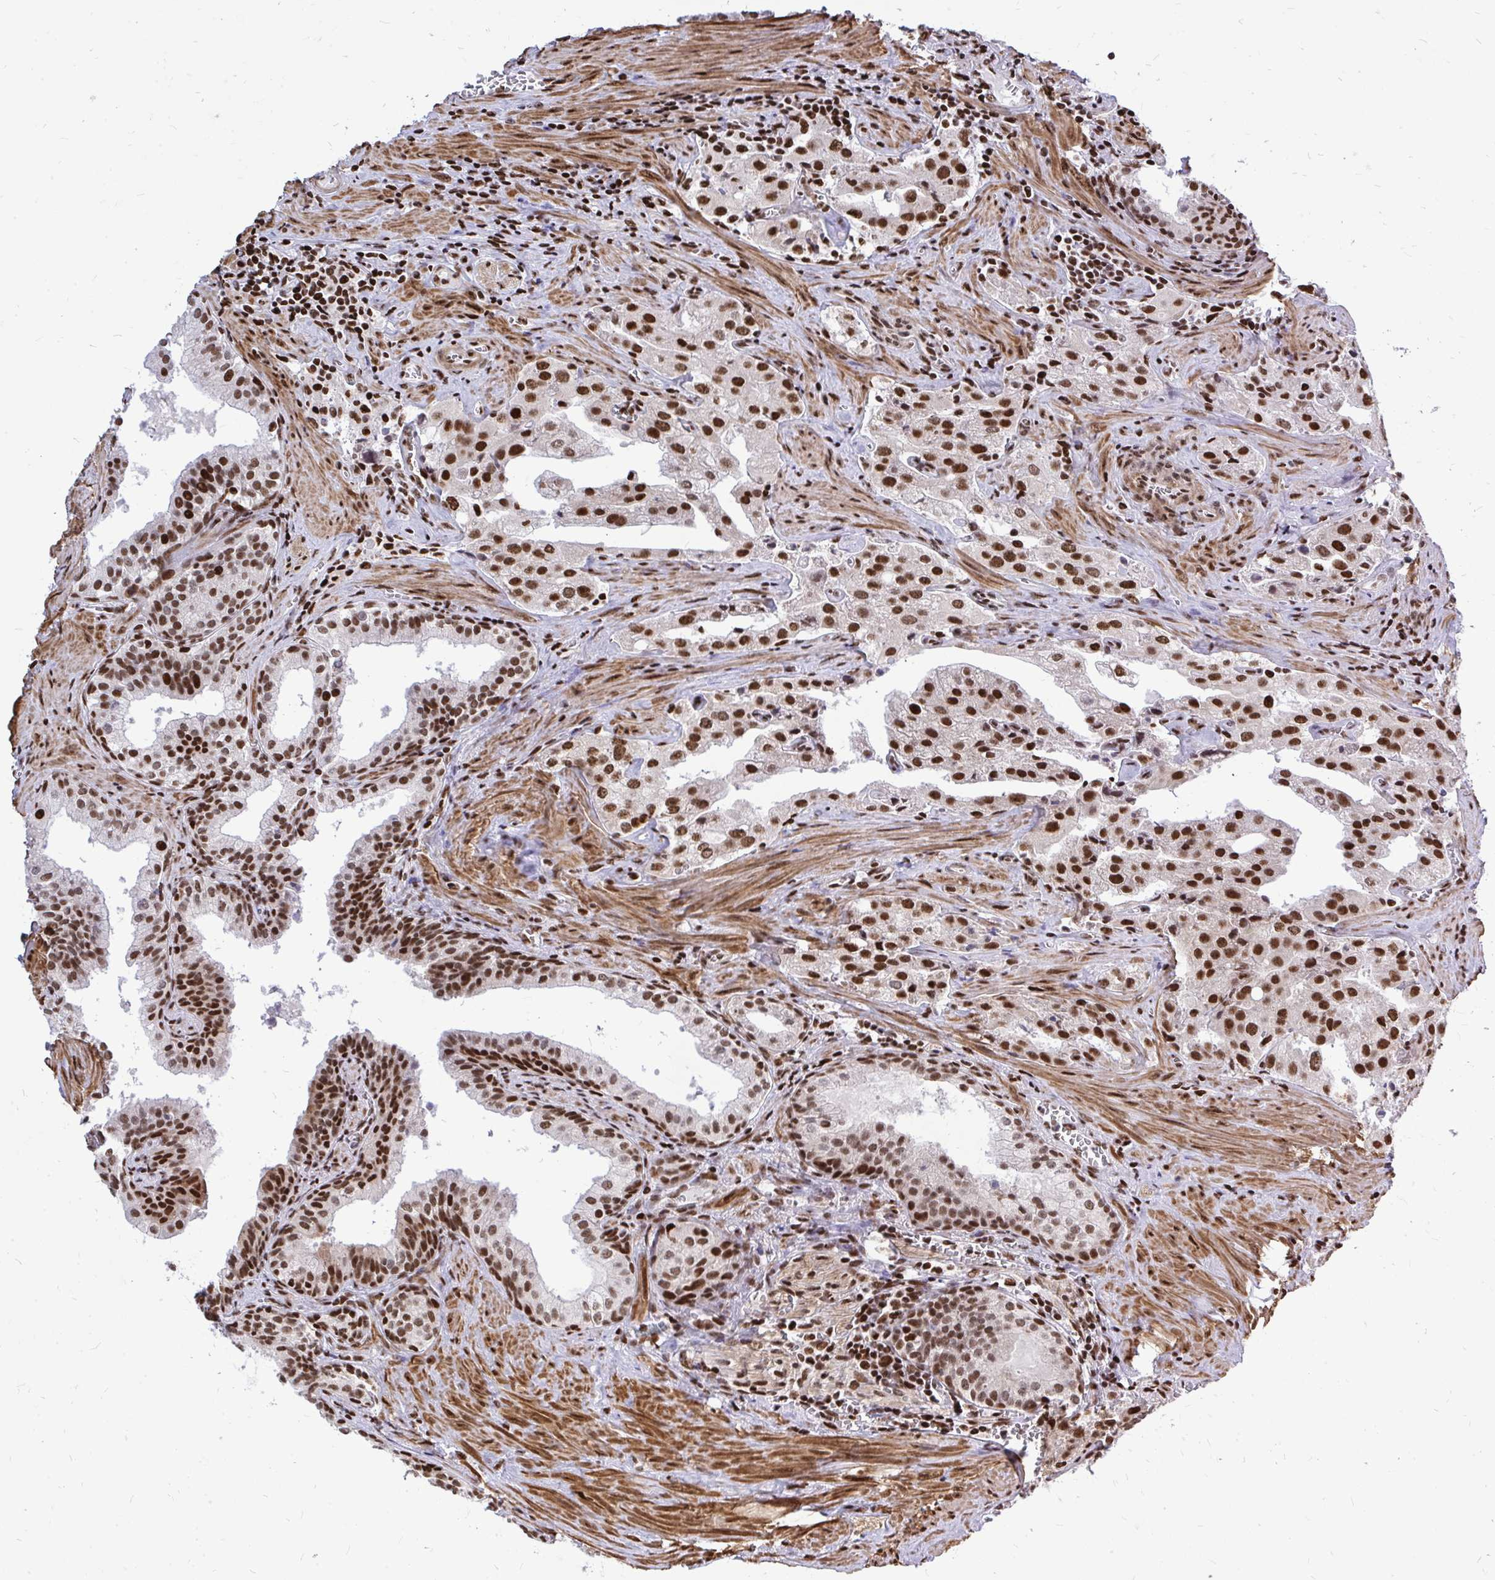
{"staining": {"intensity": "strong", "quantity": ">75%", "location": "nuclear"}, "tissue": "prostate cancer", "cell_type": "Tumor cells", "image_type": "cancer", "snomed": [{"axis": "morphology", "description": "Adenocarcinoma, High grade"}, {"axis": "topography", "description": "Prostate"}], "caption": "Immunohistochemistry (DAB (3,3'-diaminobenzidine)) staining of prostate high-grade adenocarcinoma displays strong nuclear protein positivity in about >75% of tumor cells. Using DAB (3,3'-diaminobenzidine) (brown) and hematoxylin (blue) stains, captured at high magnification using brightfield microscopy.", "gene": "TBL1Y", "patient": {"sex": "male", "age": 68}}